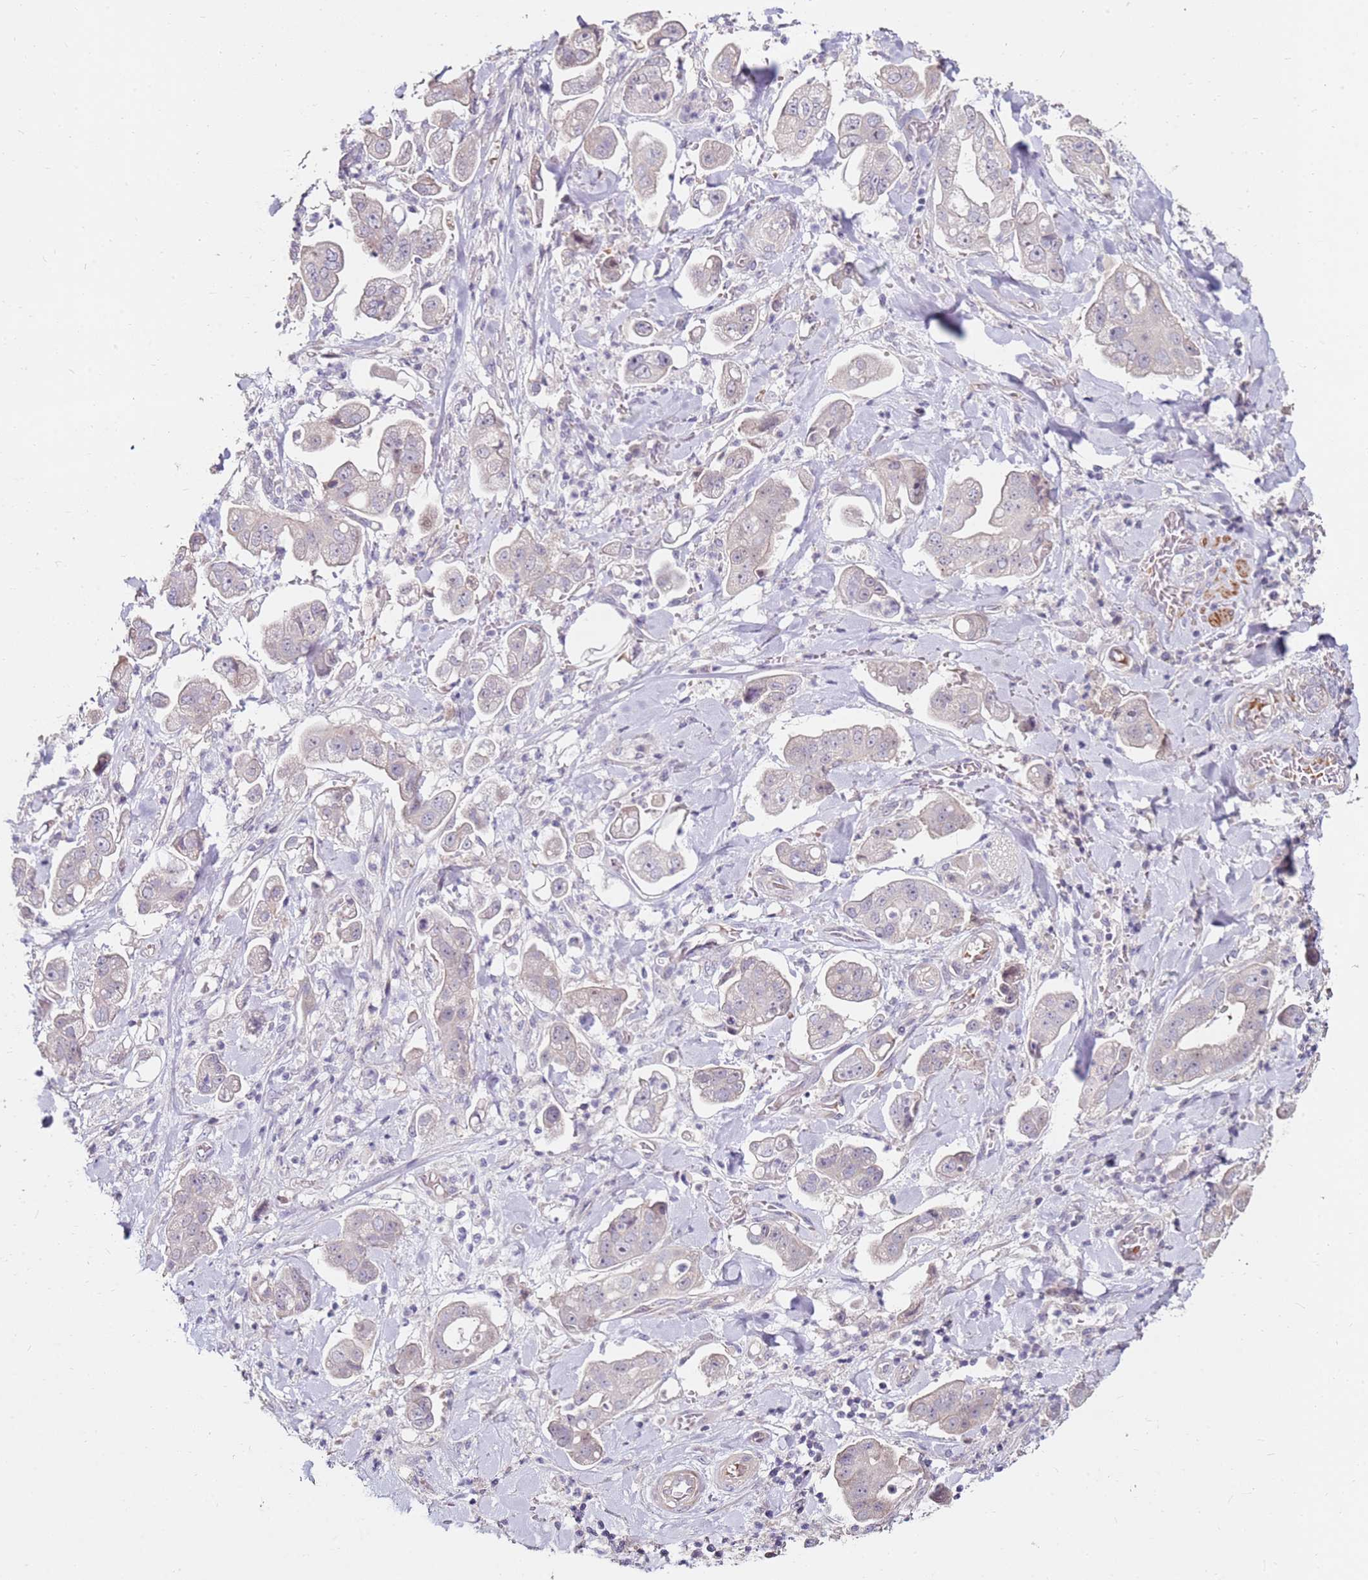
{"staining": {"intensity": "negative", "quantity": "none", "location": "none"}, "tissue": "stomach cancer", "cell_type": "Tumor cells", "image_type": "cancer", "snomed": [{"axis": "morphology", "description": "Adenocarcinoma, NOS"}, {"axis": "topography", "description": "Stomach"}], "caption": "Tumor cells are negative for protein expression in human stomach cancer (adenocarcinoma).", "gene": "RARS2", "patient": {"sex": "male", "age": 62}}